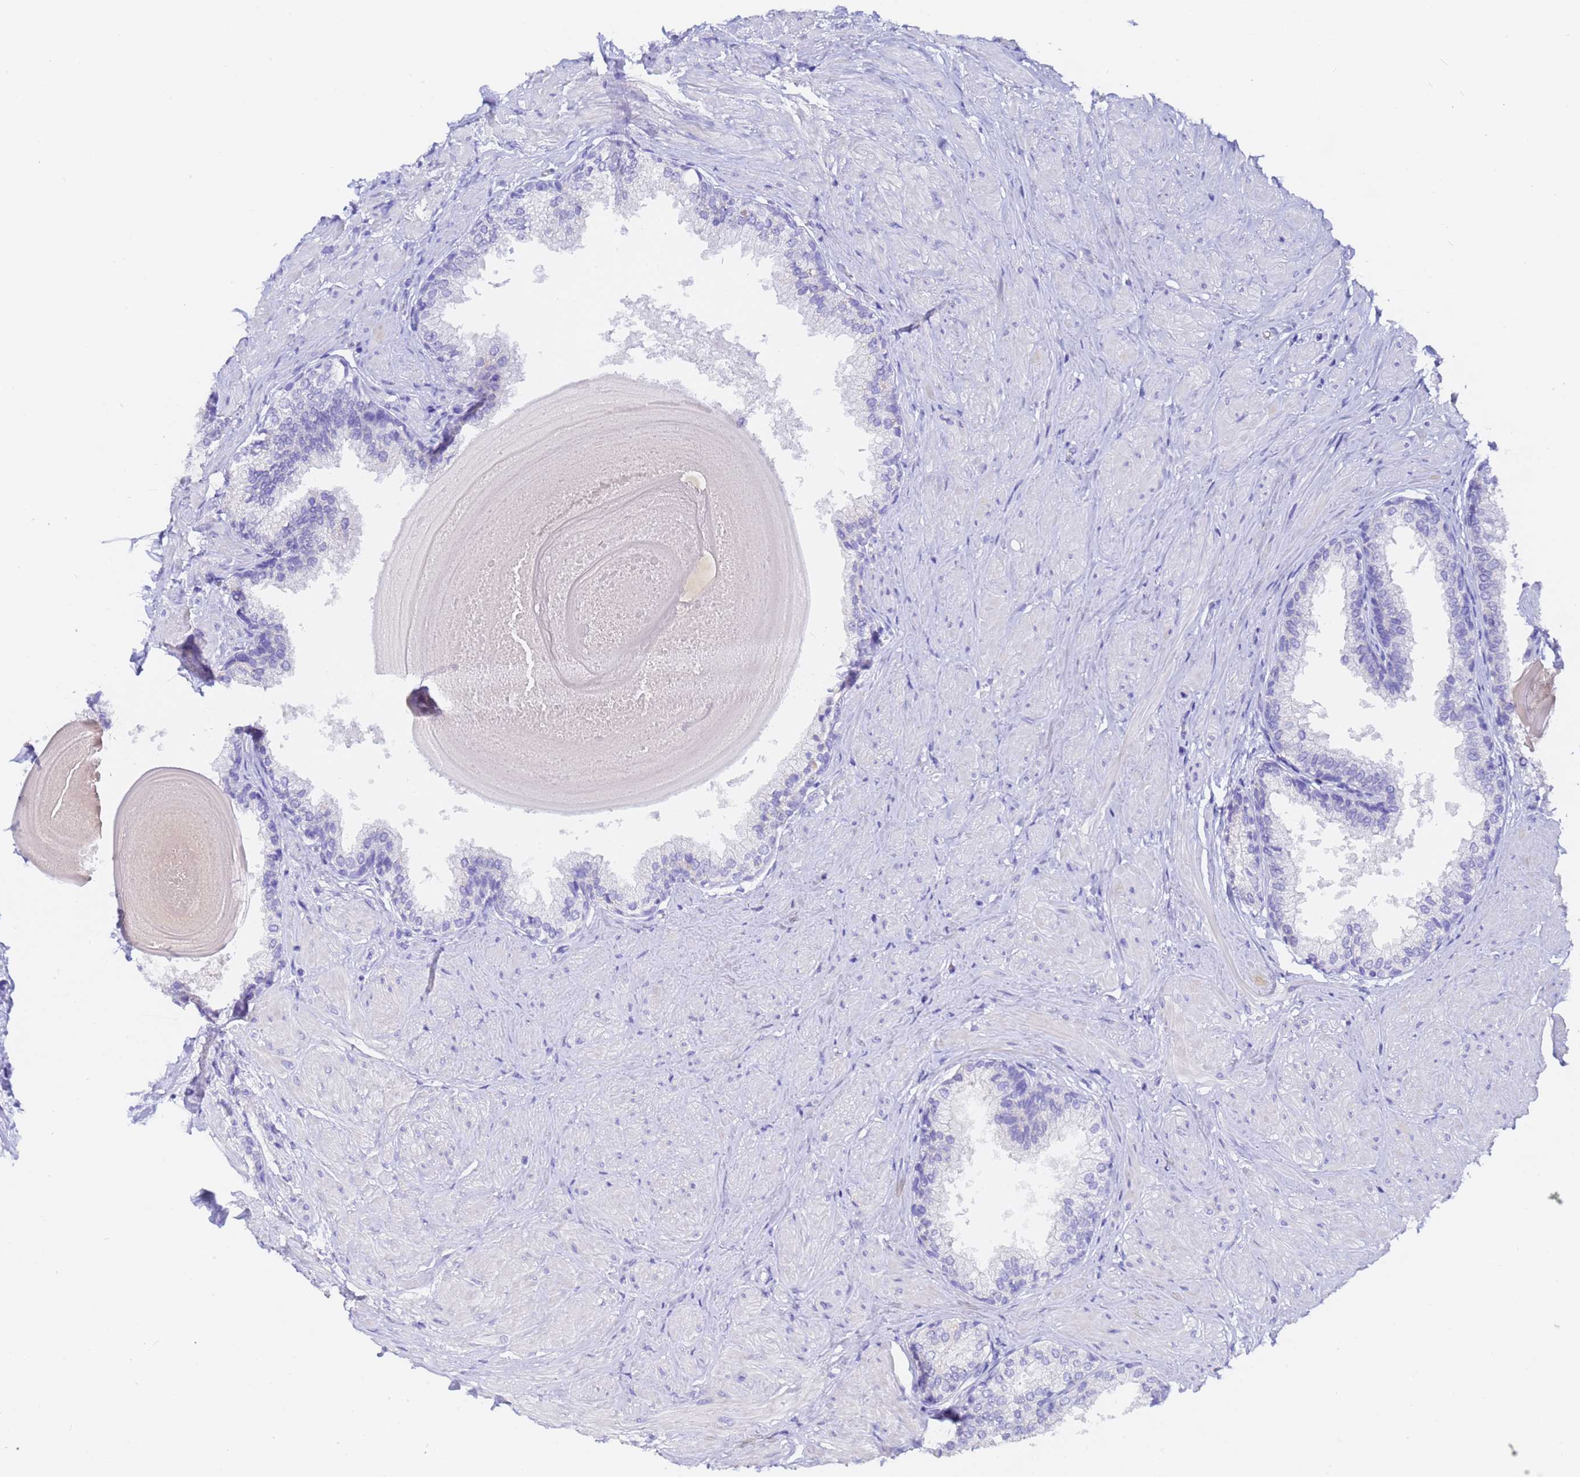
{"staining": {"intensity": "negative", "quantity": "none", "location": "none"}, "tissue": "prostate", "cell_type": "Glandular cells", "image_type": "normal", "snomed": [{"axis": "morphology", "description": "Normal tissue, NOS"}, {"axis": "topography", "description": "Prostate"}], "caption": "The histopathology image shows no significant expression in glandular cells of prostate. The staining is performed using DAB (3,3'-diaminobenzidine) brown chromogen with nuclei counter-stained in using hematoxylin.", "gene": "GABRA1", "patient": {"sex": "male", "age": 48}}